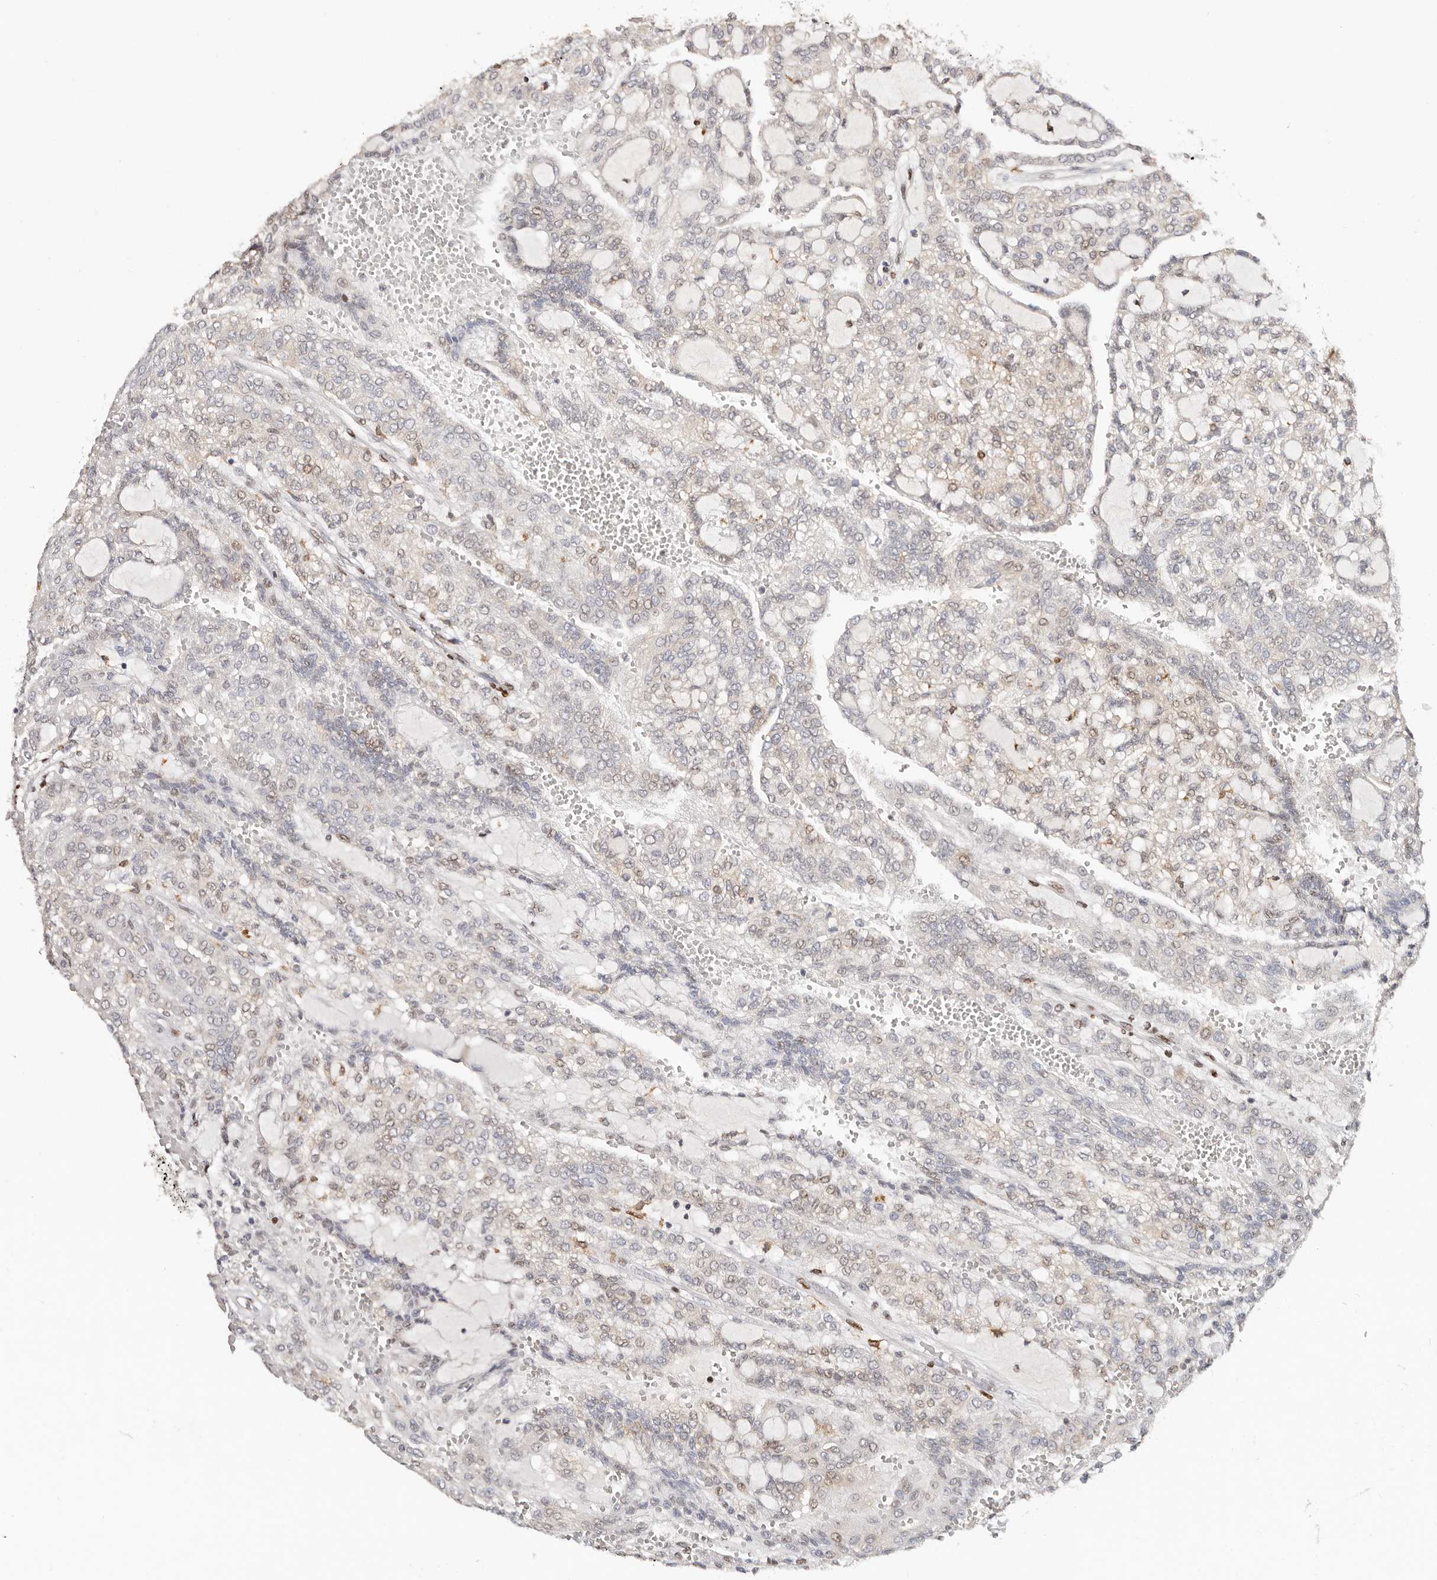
{"staining": {"intensity": "negative", "quantity": "none", "location": "none"}, "tissue": "renal cancer", "cell_type": "Tumor cells", "image_type": "cancer", "snomed": [{"axis": "morphology", "description": "Adenocarcinoma, NOS"}, {"axis": "topography", "description": "Kidney"}], "caption": "Adenocarcinoma (renal) was stained to show a protein in brown. There is no significant positivity in tumor cells. Brightfield microscopy of immunohistochemistry stained with DAB (brown) and hematoxylin (blue), captured at high magnification.", "gene": "IQGAP3", "patient": {"sex": "male", "age": 63}}